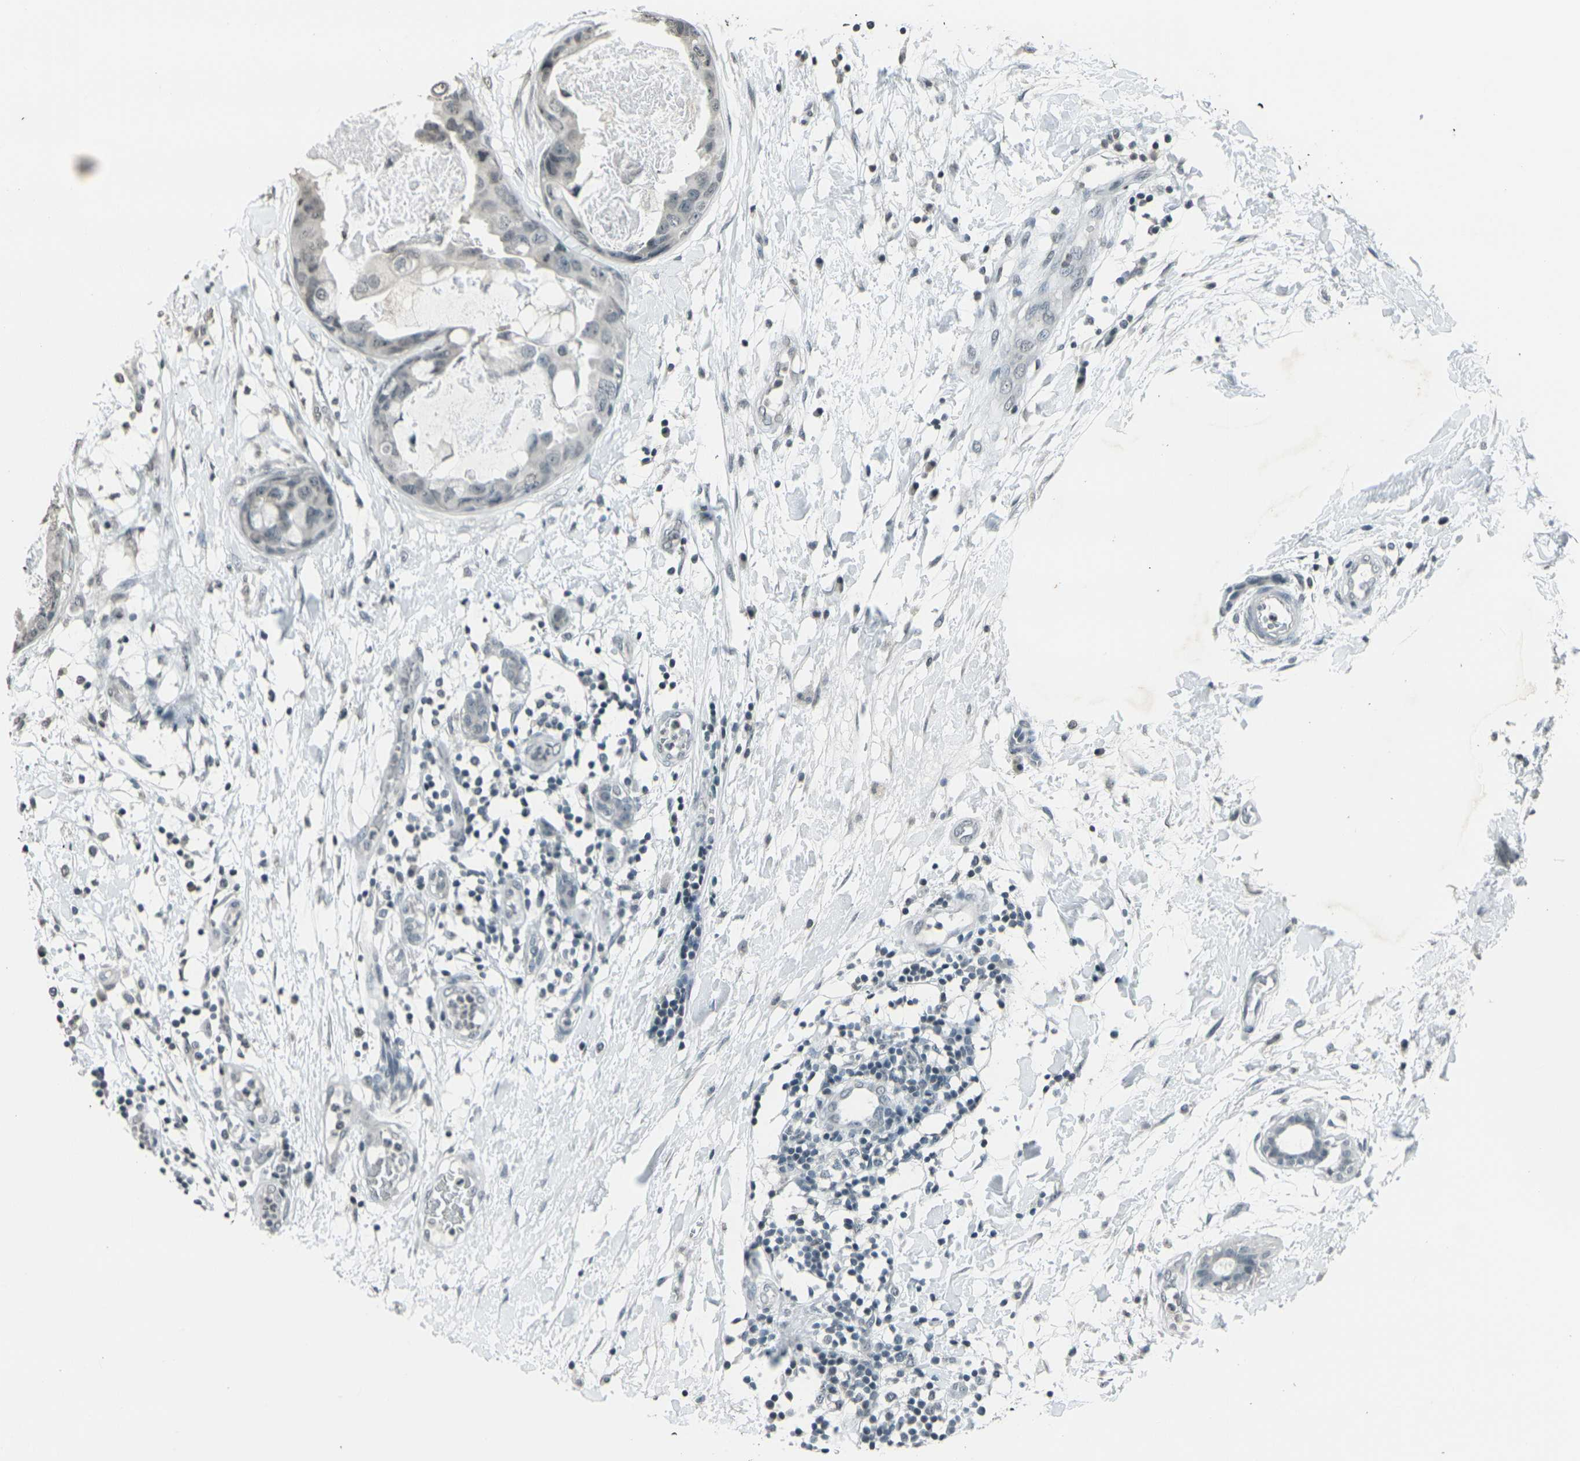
{"staining": {"intensity": "negative", "quantity": "none", "location": "none"}, "tissue": "breast cancer", "cell_type": "Tumor cells", "image_type": "cancer", "snomed": [{"axis": "morphology", "description": "Duct carcinoma"}, {"axis": "topography", "description": "Breast"}], "caption": "Human infiltrating ductal carcinoma (breast) stained for a protein using IHC displays no staining in tumor cells.", "gene": "PRPF8", "patient": {"sex": "female", "age": 40}}